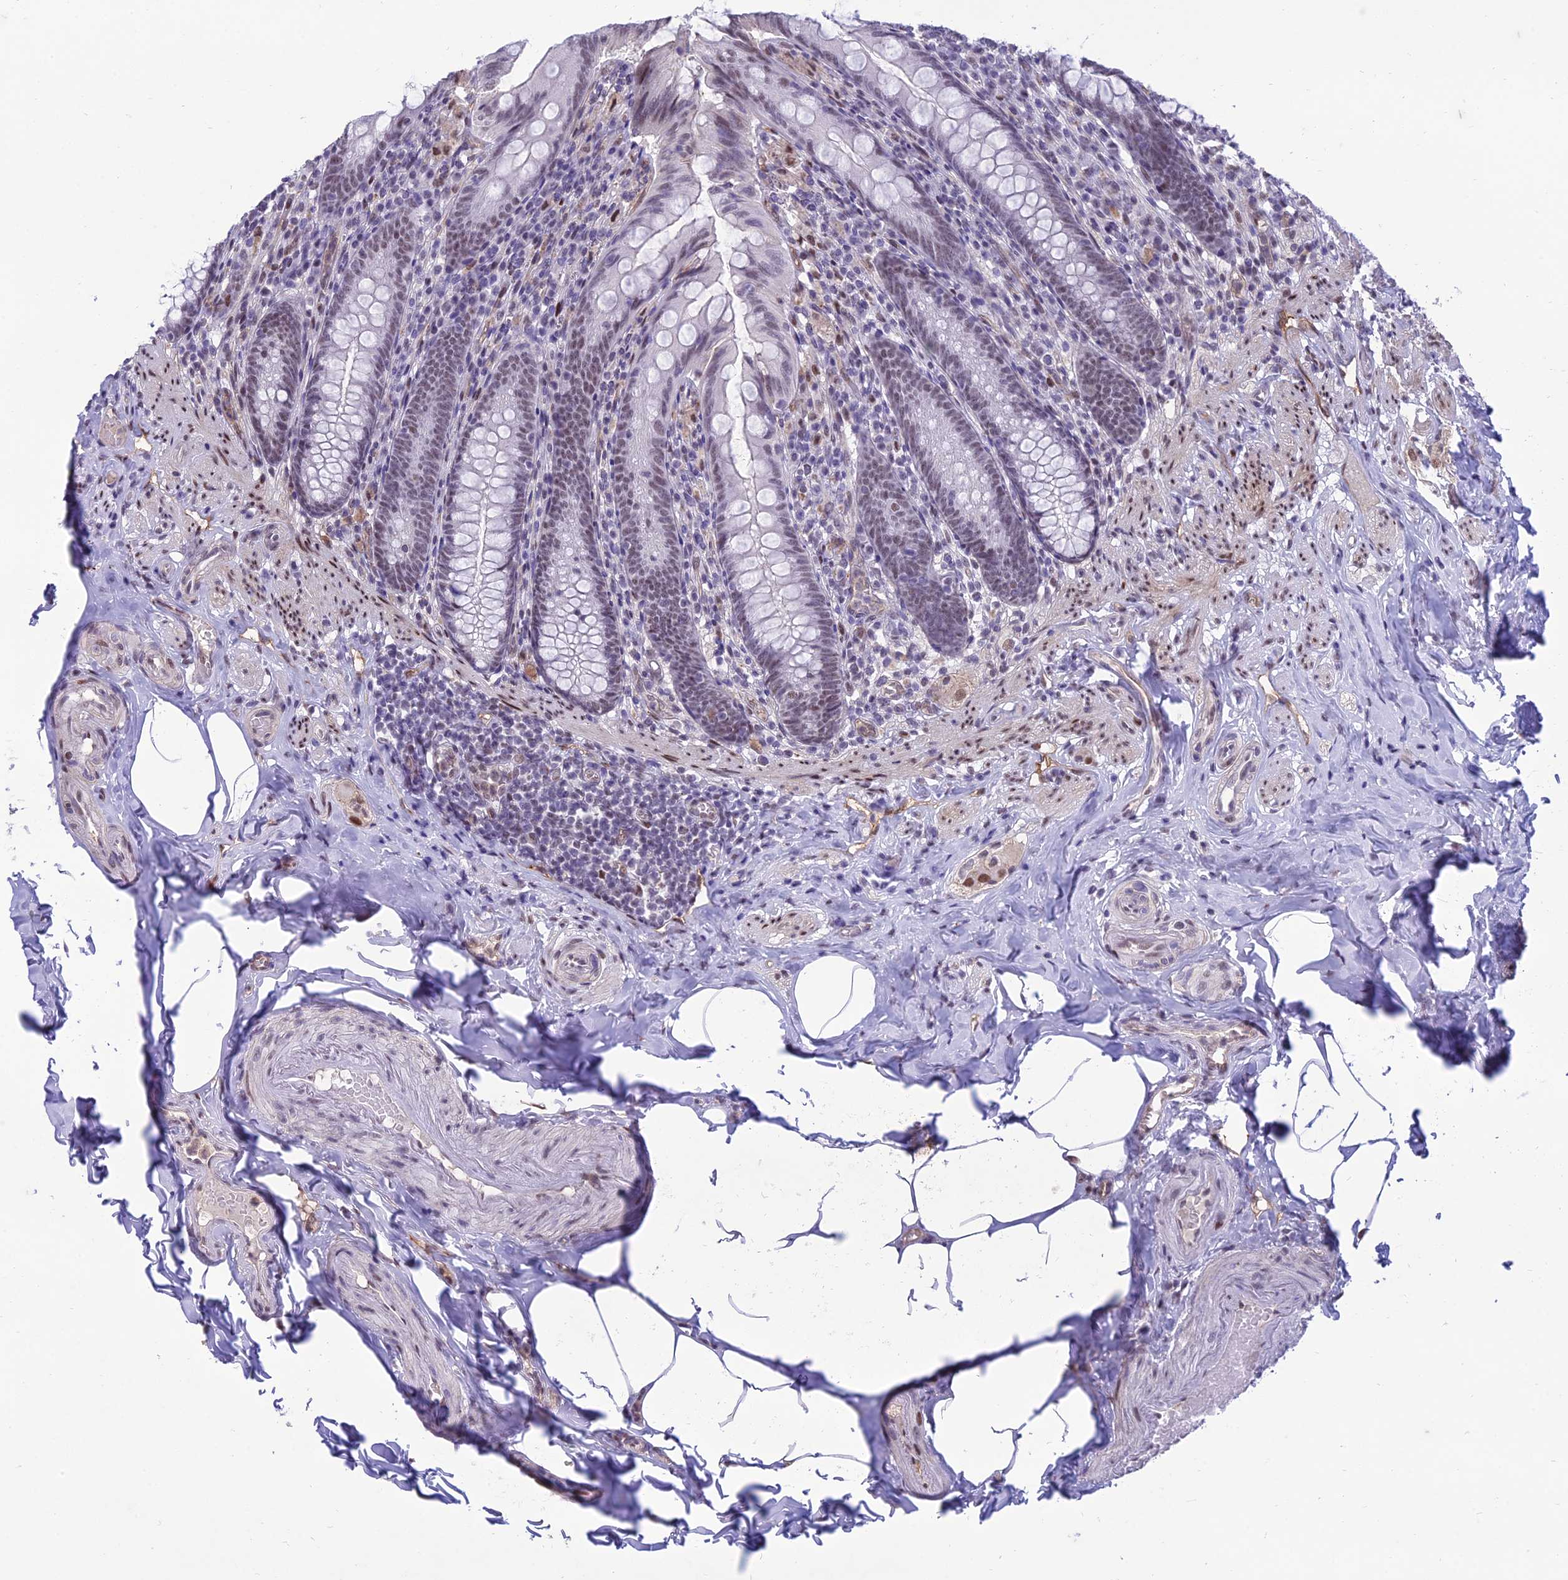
{"staining": {"intensity": "moderate", "quantity": "25%-75%", "location": "nuclear"}, "tissue": "appendix", "cell_type": "Glandular cells", "image_type": "normal", "snomed": [{"axis": "morphology", "description": "Normal tissue, NOS"}, {"axis": "topography", "description": "Appendix"}], "caption": "Immunohistochemistry image of benign appendix: human appendix stained using immunohistochemistry (IHC) demonstrates medium levels of moderate protein expression localized specifically in the nuclear of glandular cells, appearing as a nuclear brown color.", "gene": "RANBP3", "patient": {"sex": "male", "age": 55}}